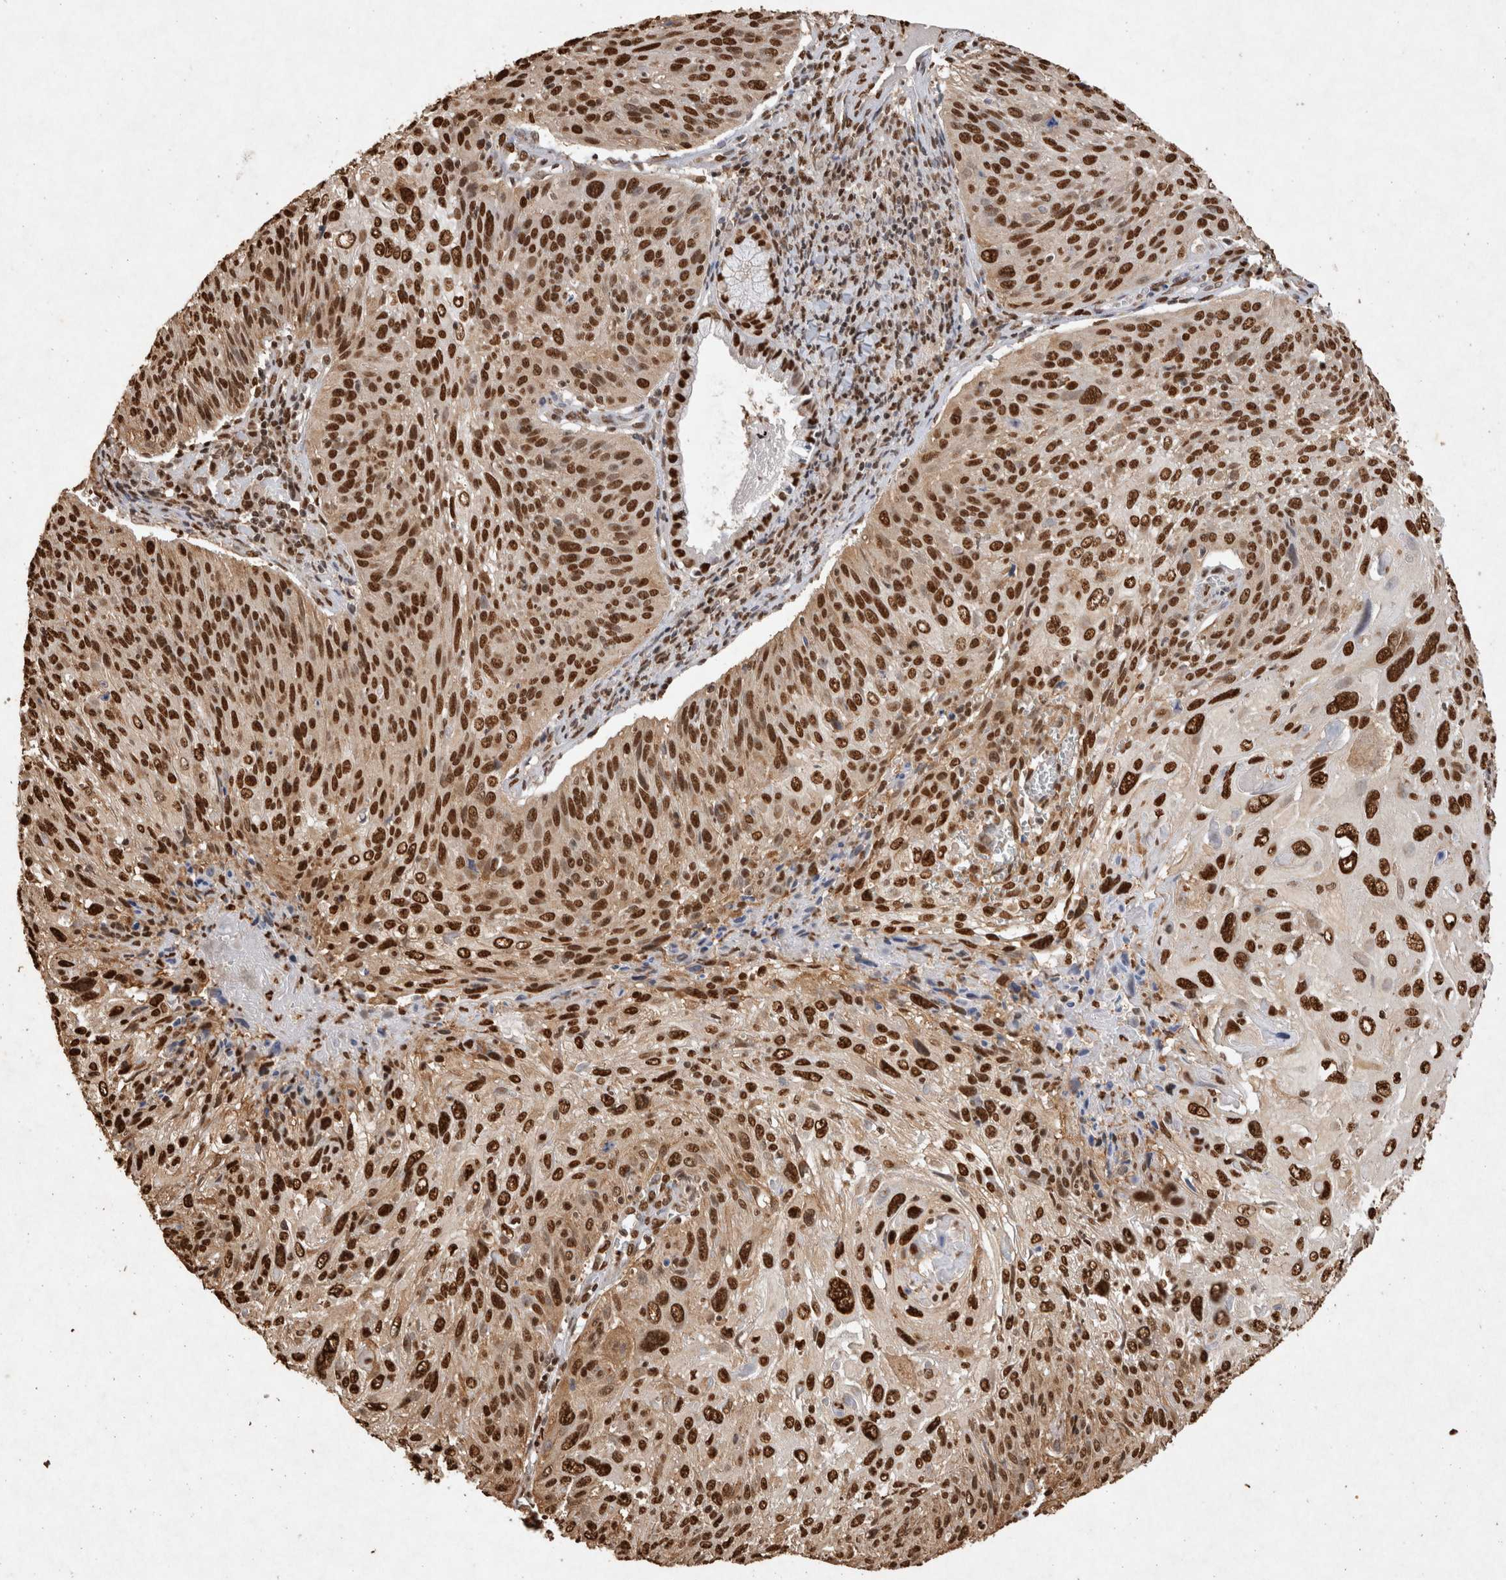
{"staining": {"intensity": "strong", "quantity": ">75%", "location": "cytoplasmic/membranous,nuclear"}, "tissue": "cervical cancer", "cell_type": "Tumor cells", "image_type": "cancer", "snomed": [{"axis": "morphology", "description": "Squamous cell carcinoma, NOS"}, {"axis": "topography", "description": "Cervix"}], "caption": "Tumor cells reveal high levels of strong cytoplasmic/membranous and nuclear staining in approximately >75% of cells in cervical squamous cell carcinoma. Nuclei are stained in blue.", "gene": "HDGF", "patient": {"sex": "female", "age": 51}}